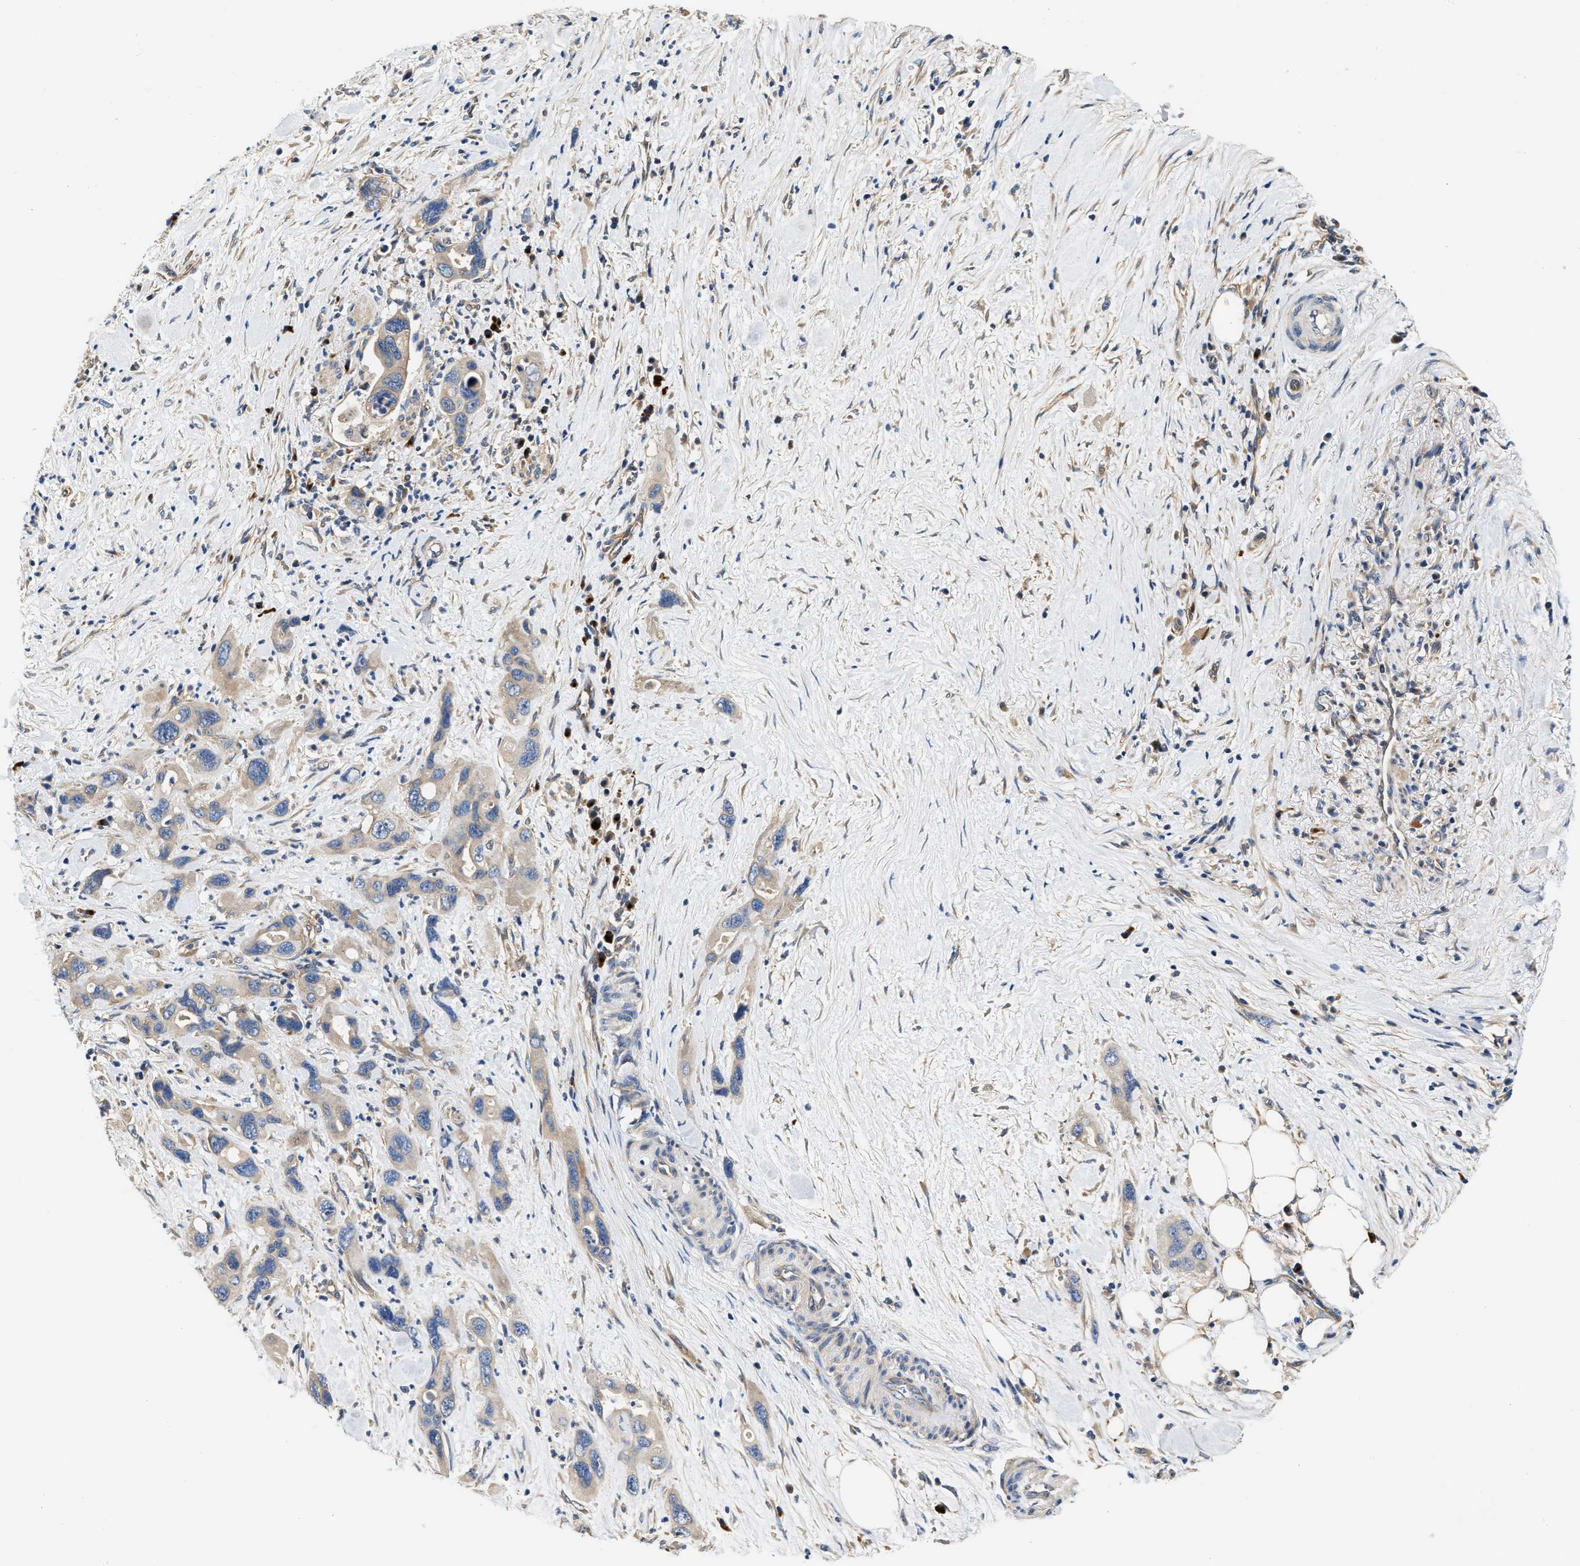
{"staining": {"intensity": "negative", "quantity": "none", "location": "none"}, "tissue": "pancreatic cancer", "cell_type": "Tumor cells", "image_type": "cancer", "snomed": [{"axis": "morphology", "description": "Adenocarcinoma, NOS"}, {"axis": "topography", "description": "Pancreas"}], "caption": "An immunohistochemistry (IHC) image of pancreatic adenocarcinoma is shown. There is no staining in tumor cells of pancreatic adenocarcinoma.", "gene": "TEX2", "patient": {"sex": "female", "age": 70}}